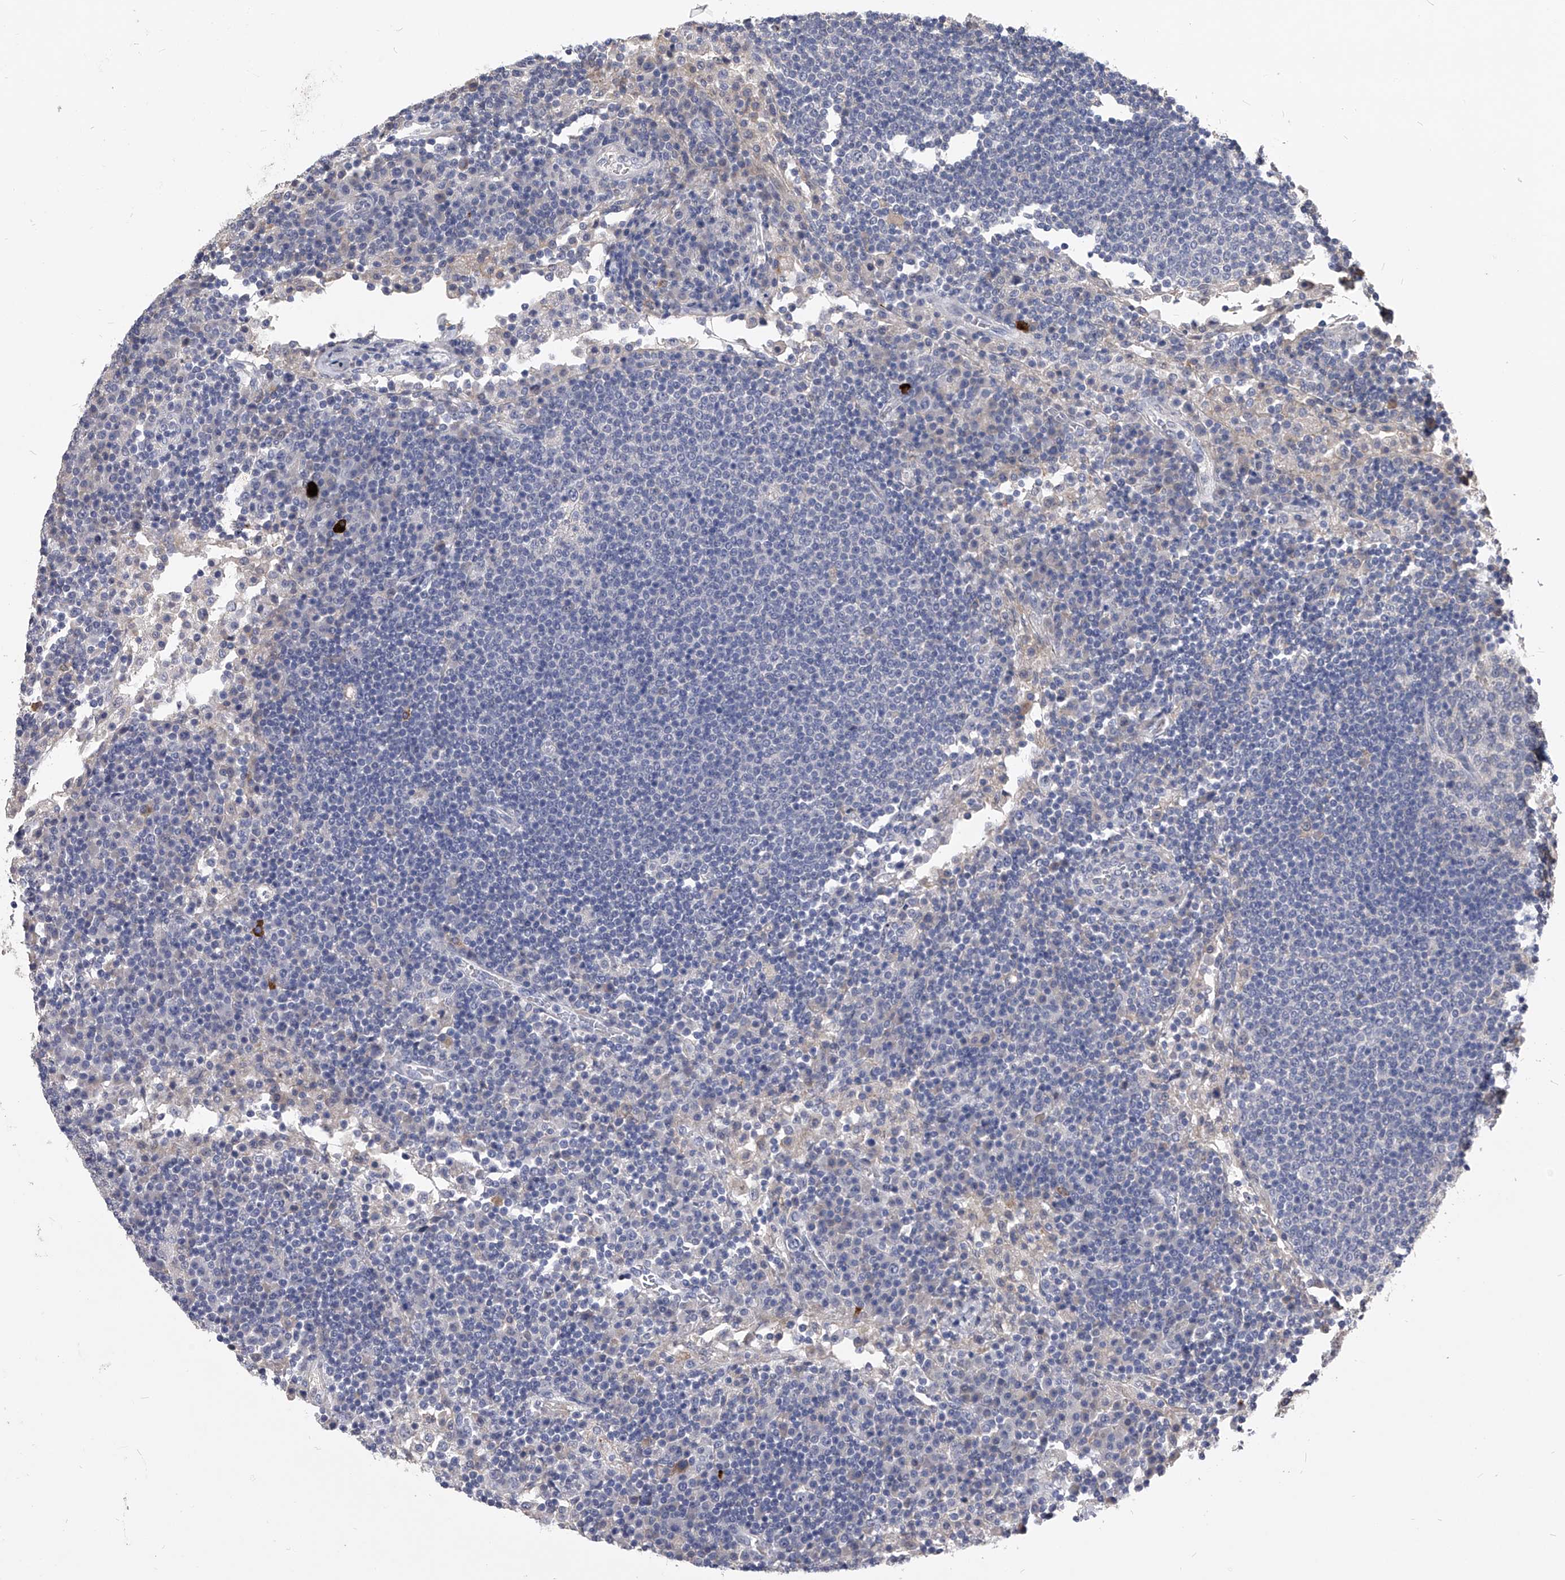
{"staining": {"intensity": "negative", "quantity": "none", "location": "none"}, "tissue": "lymph node", "cell_type": "Germinal center cells", "image_type": "normal", "snomed": [{"axis": "morphology", "description": "Normal tissue, NOS"}, {"axis": "topography", "description": "Lymph node"}], "caption": "Germinal center cells are negative for protein expression in benign human lymph node. (Brightfield microscopy of DAB immunohistochemistry (IHC) at high magnification).", "gene": "MDN1", "patient": {"sex": "female", "age": 53}}